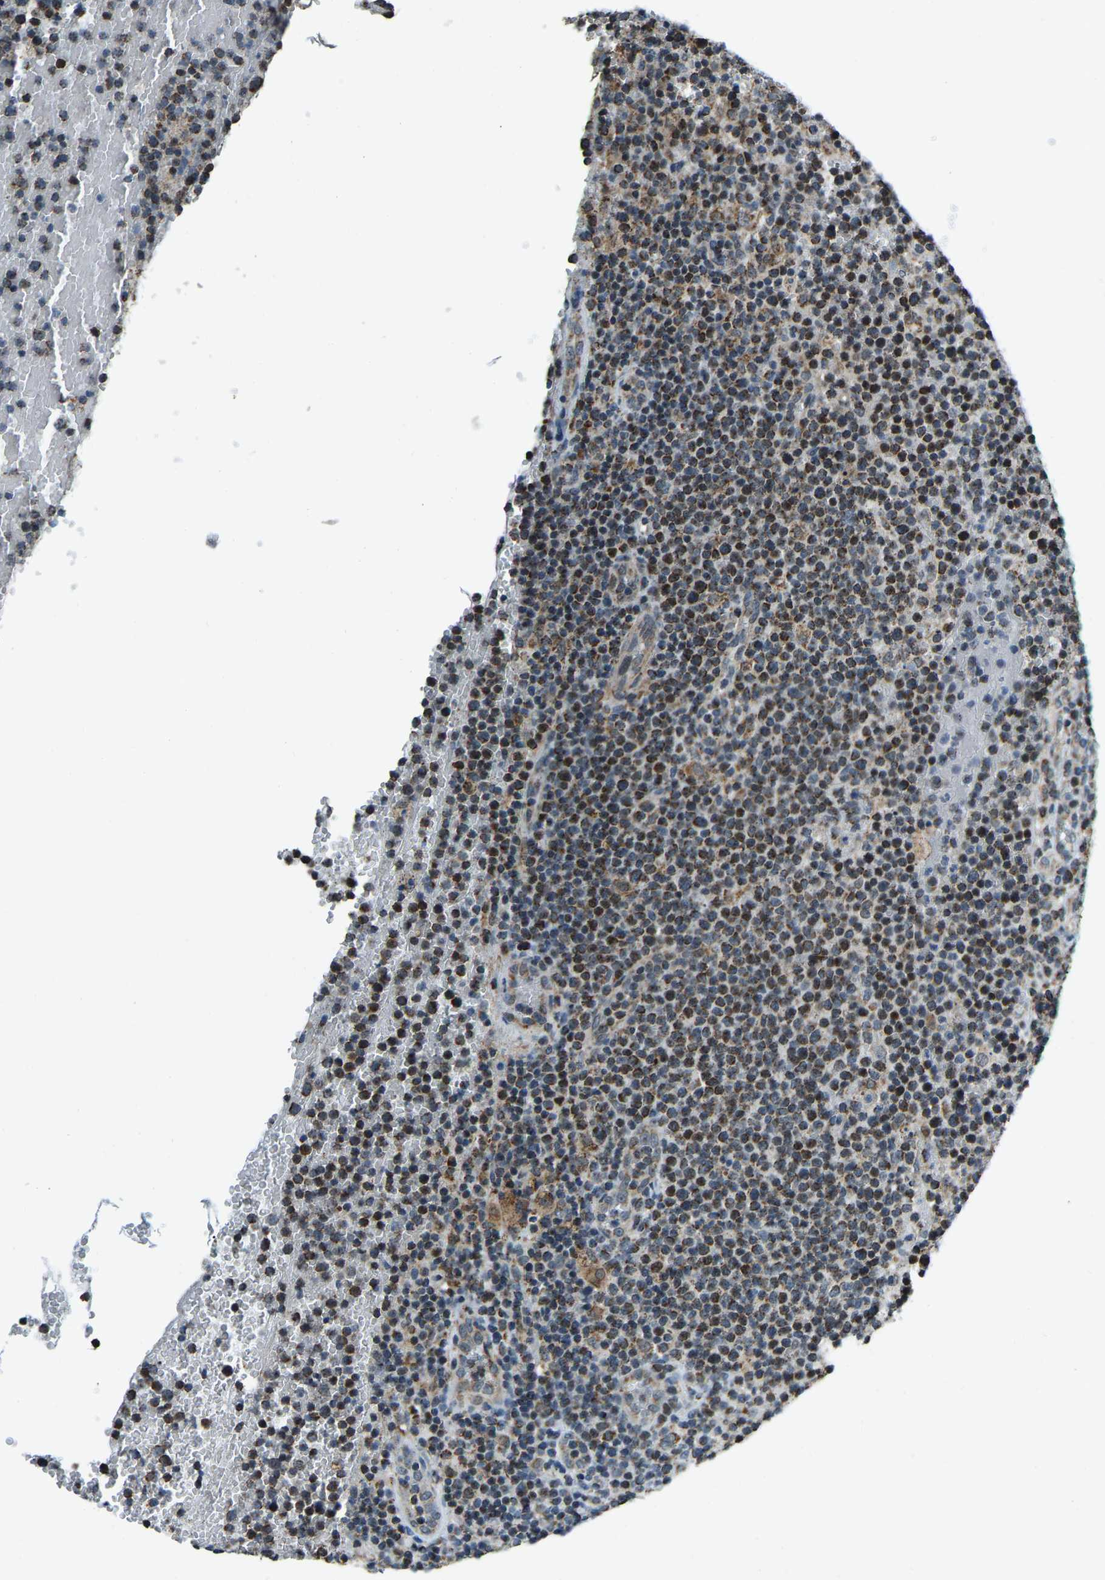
{"staining": {"intensity": "strong", "quantity": ">75%", "location": "cytoplasmic/membranous"}, "tissue": "lymphoma", "cell_type": "Tumor cells", "image_type": "cancer", "snomed": [{"axis": "morphology", "description": "Malignant lymphoma, non-Hodgkin's type, High grade"}, {"axis": "topography", "description": "Lymph node"}], "caption": "Protein staining shows strong cytoplasmic/membranous expression in about >75% of tumor cells in high-grade malignant lymphoma, non-Hodgkin's type. (DAB (3,3'-diaminobenzidine) = brown stain, brightfield microscopy at high magnification).", "gene": "RBM33", "patient": {"sex": "male", "age": 61}}